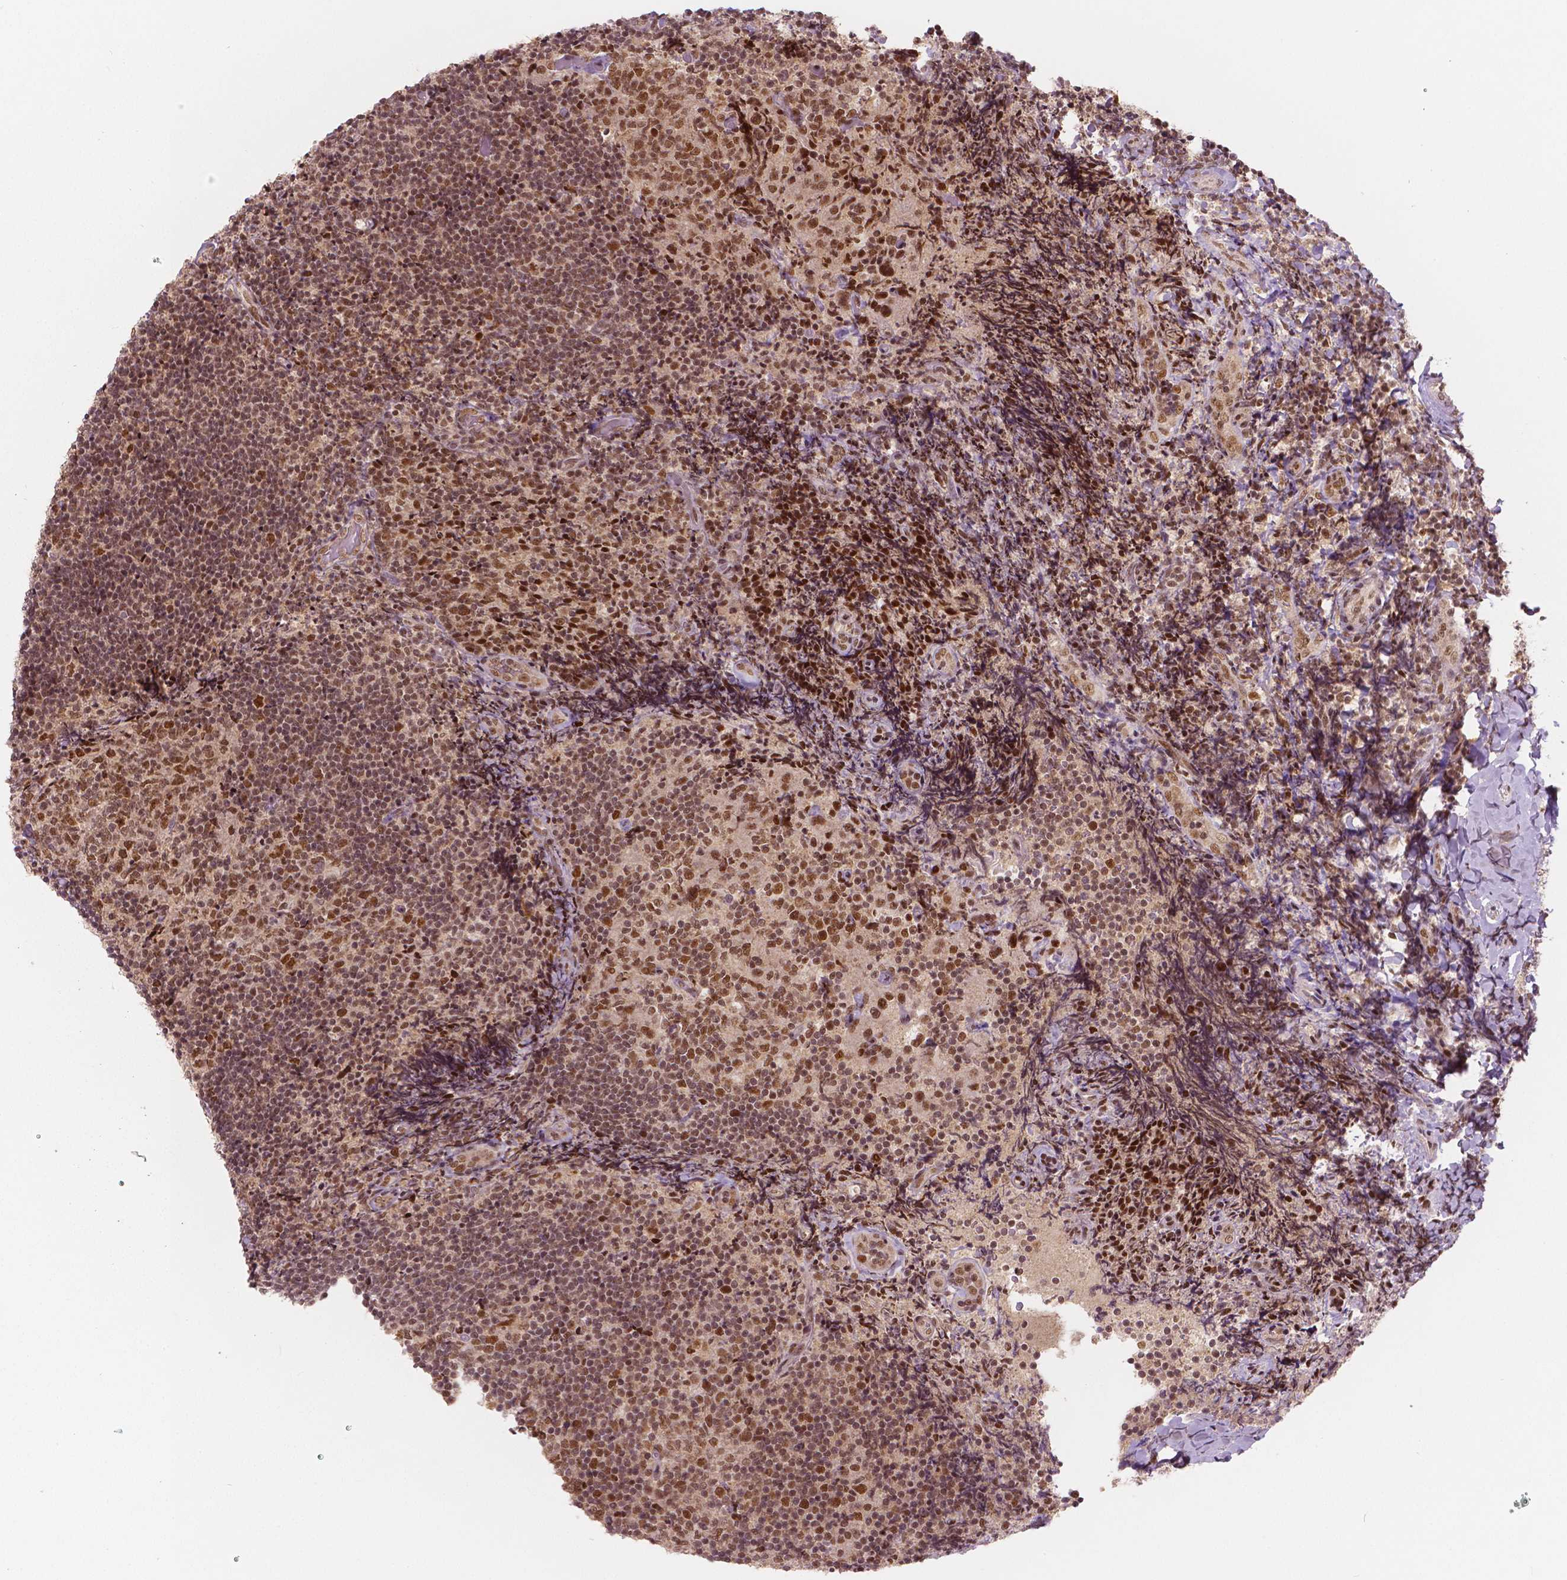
{"staining": {"intensity": "strong", "quantity": ">75%", "location": "nuclear"}, "tissue": "tonsil", "cell_type": "Germinal center cells", "image_type": "normal", "snomed": [{"axis": "morphology", "description": "Normal tissue, NOS"}, {"axis": "topography", "description": "Tonsil"}], "caption": "The immunohistochemical stain highlights strong nuclear expression in germinal center cells of benign tonsil.", "gene": "NSD2", "patient": {"sex": "female", "age": 10}}